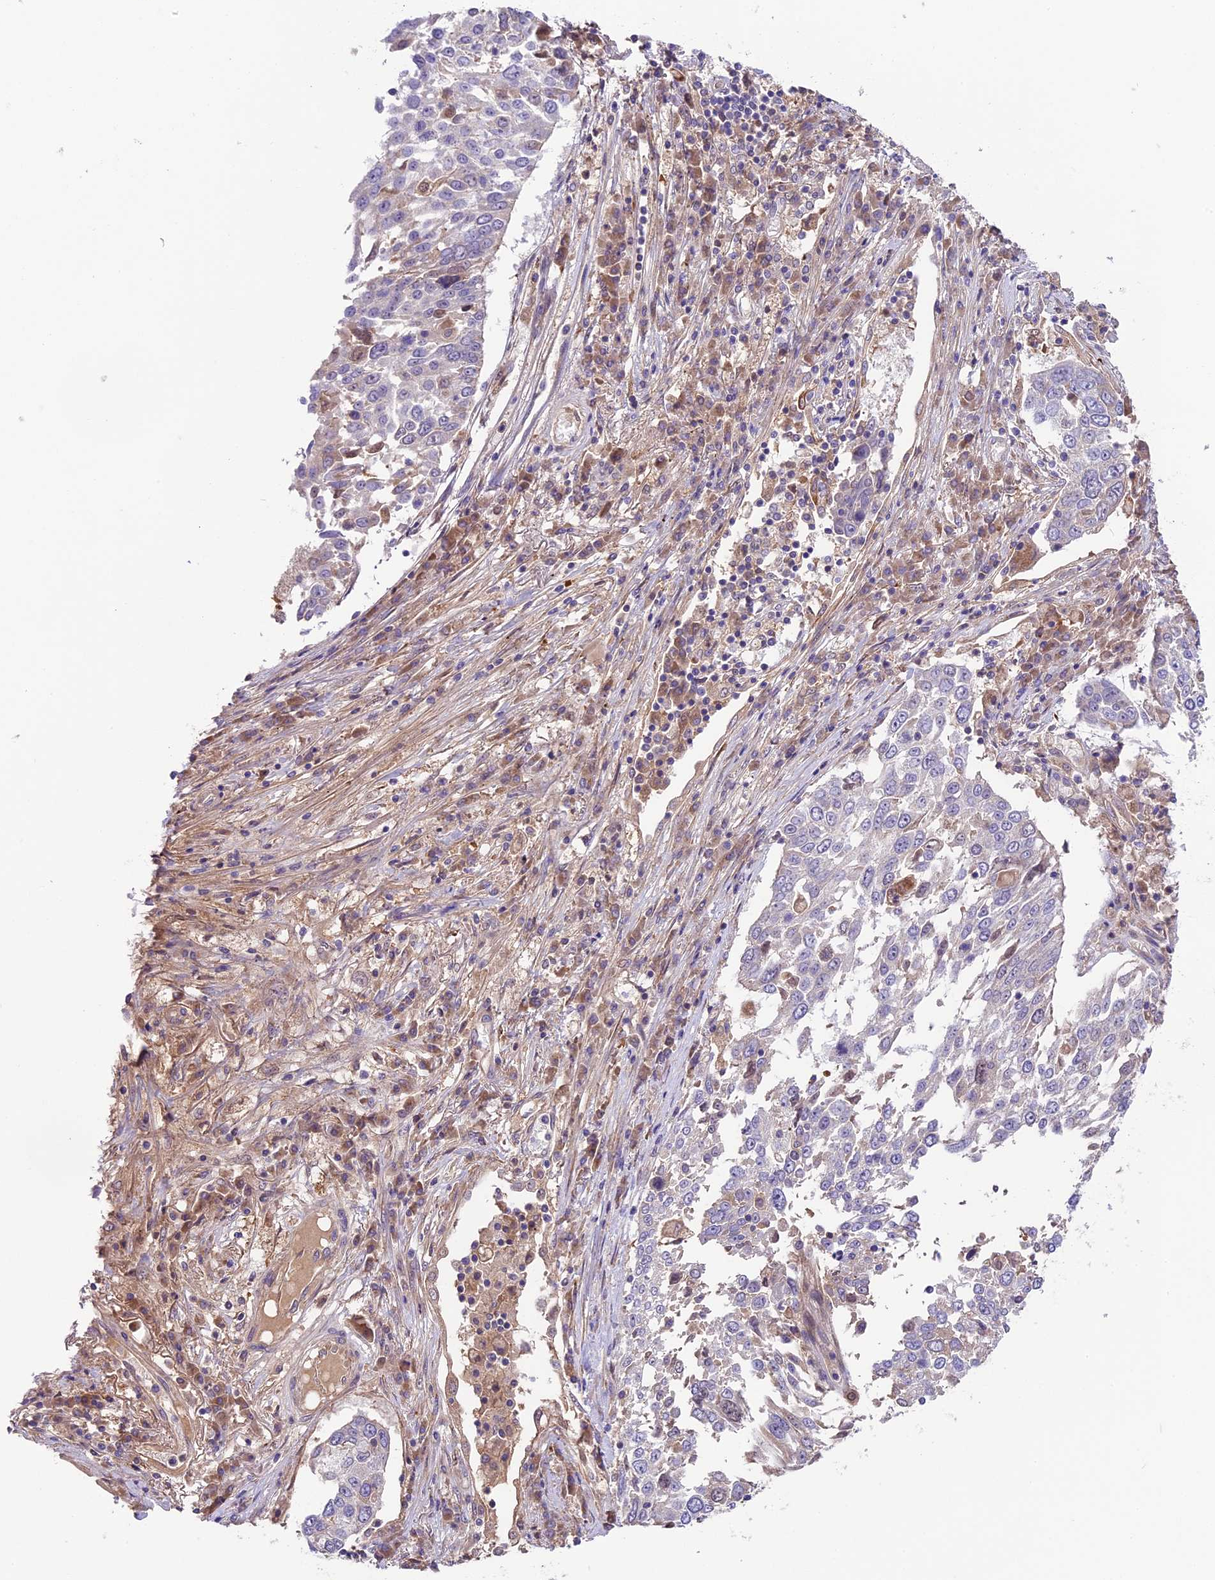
{"staining": {"intensity": "negative", "quantity": "none", "location": "none"}, "tissue": "lung cancer", "cell_type": "Tumor cells", "image_type": "cancer", "snomed": [{"axis": "morphology", "description": "Squamous cell carcinoma, NOS"}, {"axis": "topography", "description": "Lung"}], "caption": "Lung squamous cell carcinoma stained for a protein using immunohistochemistry shows no staining tumor cells.", "gene": "COG8", "patient": {"sex": "male", "age": 65}}